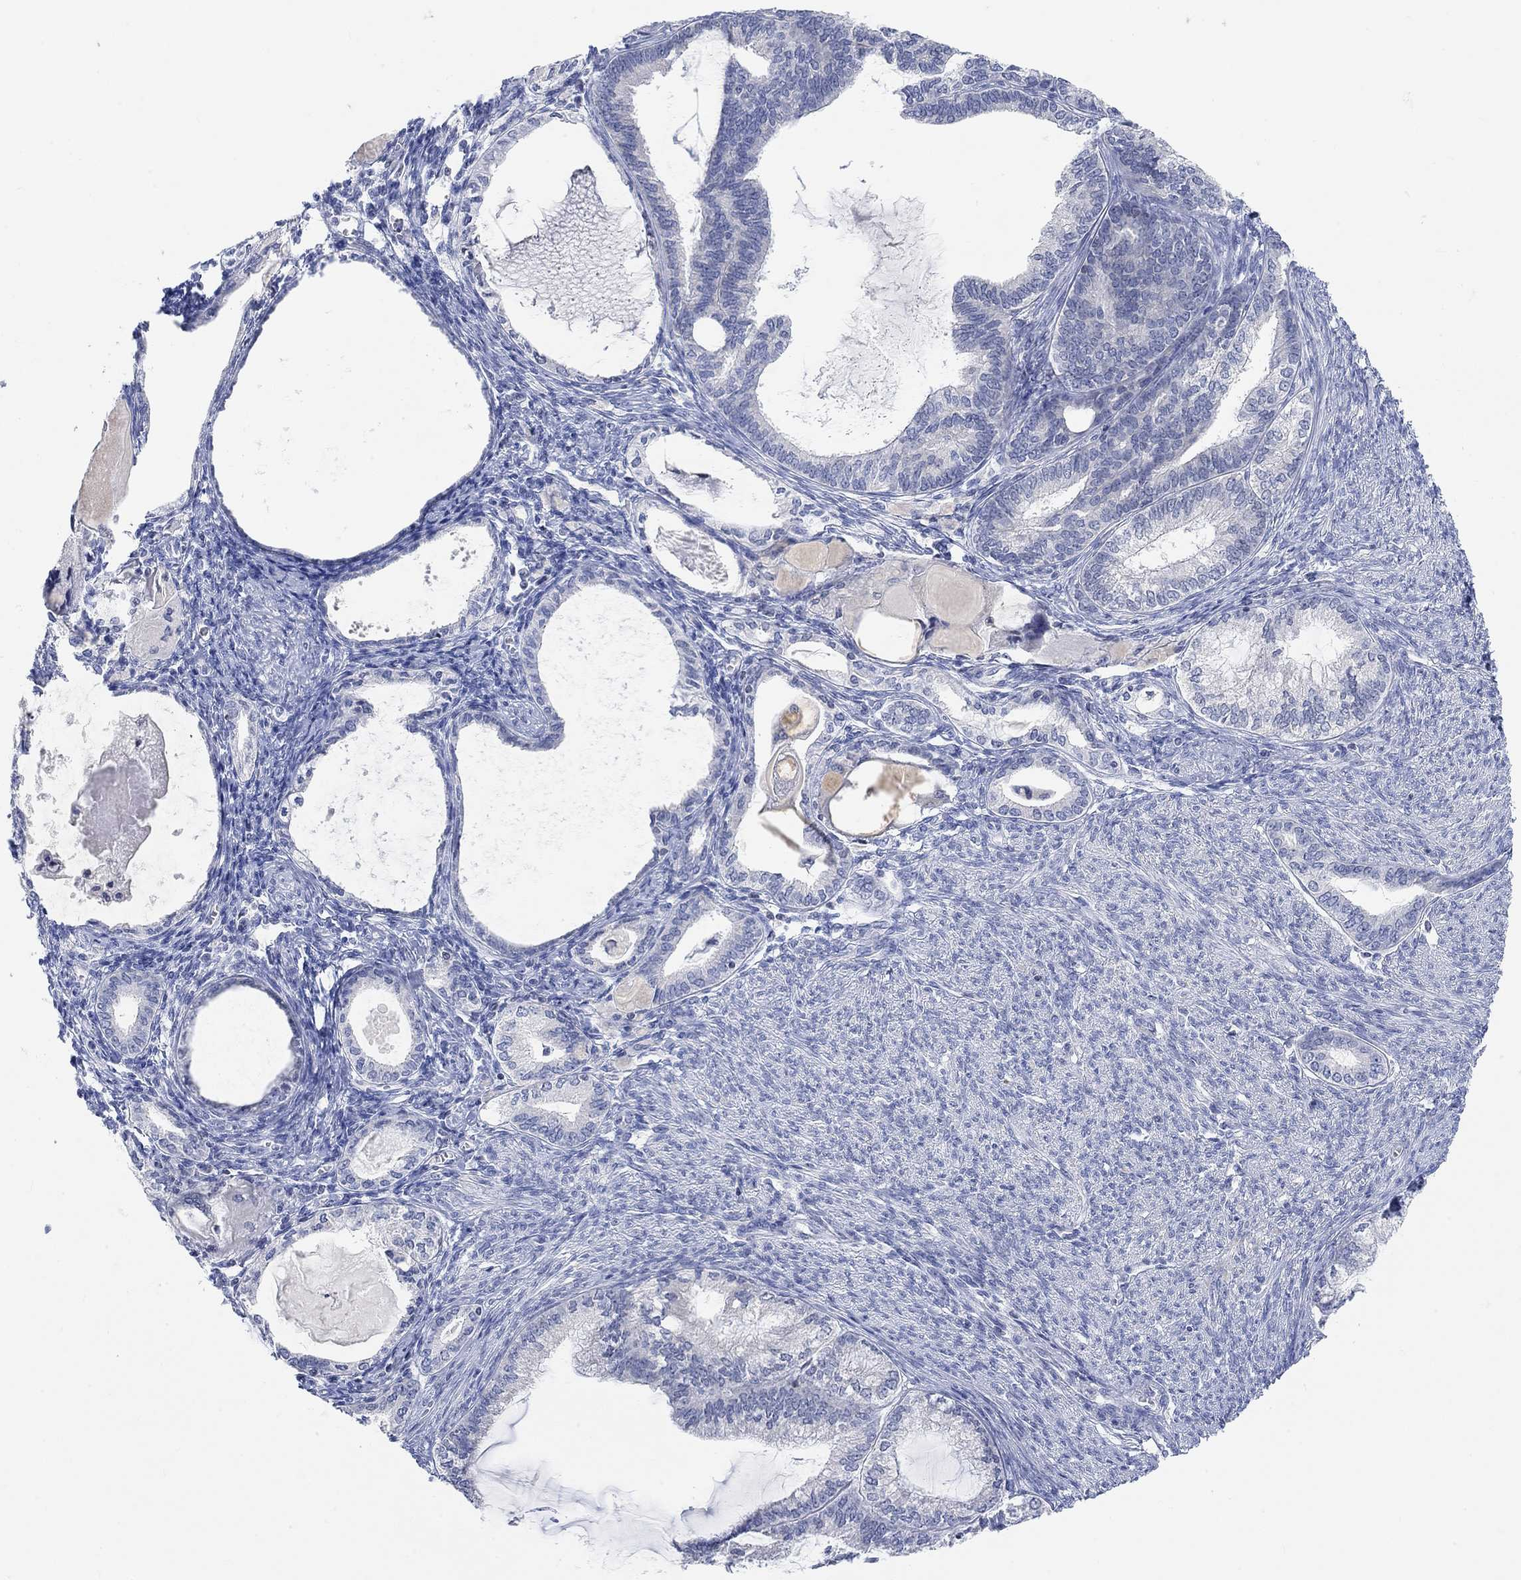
{"staining": {"intensity": "negative", "quantity": "none", "location": "none"}, "tissue": "endometrial cancer", "cell_type": "Tumor cells", "image_type": "cancer", "snomed": [{"axis": "morphology", "description": "Adenocarcinoma, NOS"}, {"axis": "topography", "description": "Endometrium"}], "caption": "A photomicrograph of human endometrial cancer is negative for staining in tumor cells. (Stains: DAB (3,3'-diaminobenzidine) IHC with hematoxylin counter stain, Microscopy: brightfield microscopy at high magnification).", "gene": "ATP6V1E2", "patient": {"sex": "female", "age": 86}}